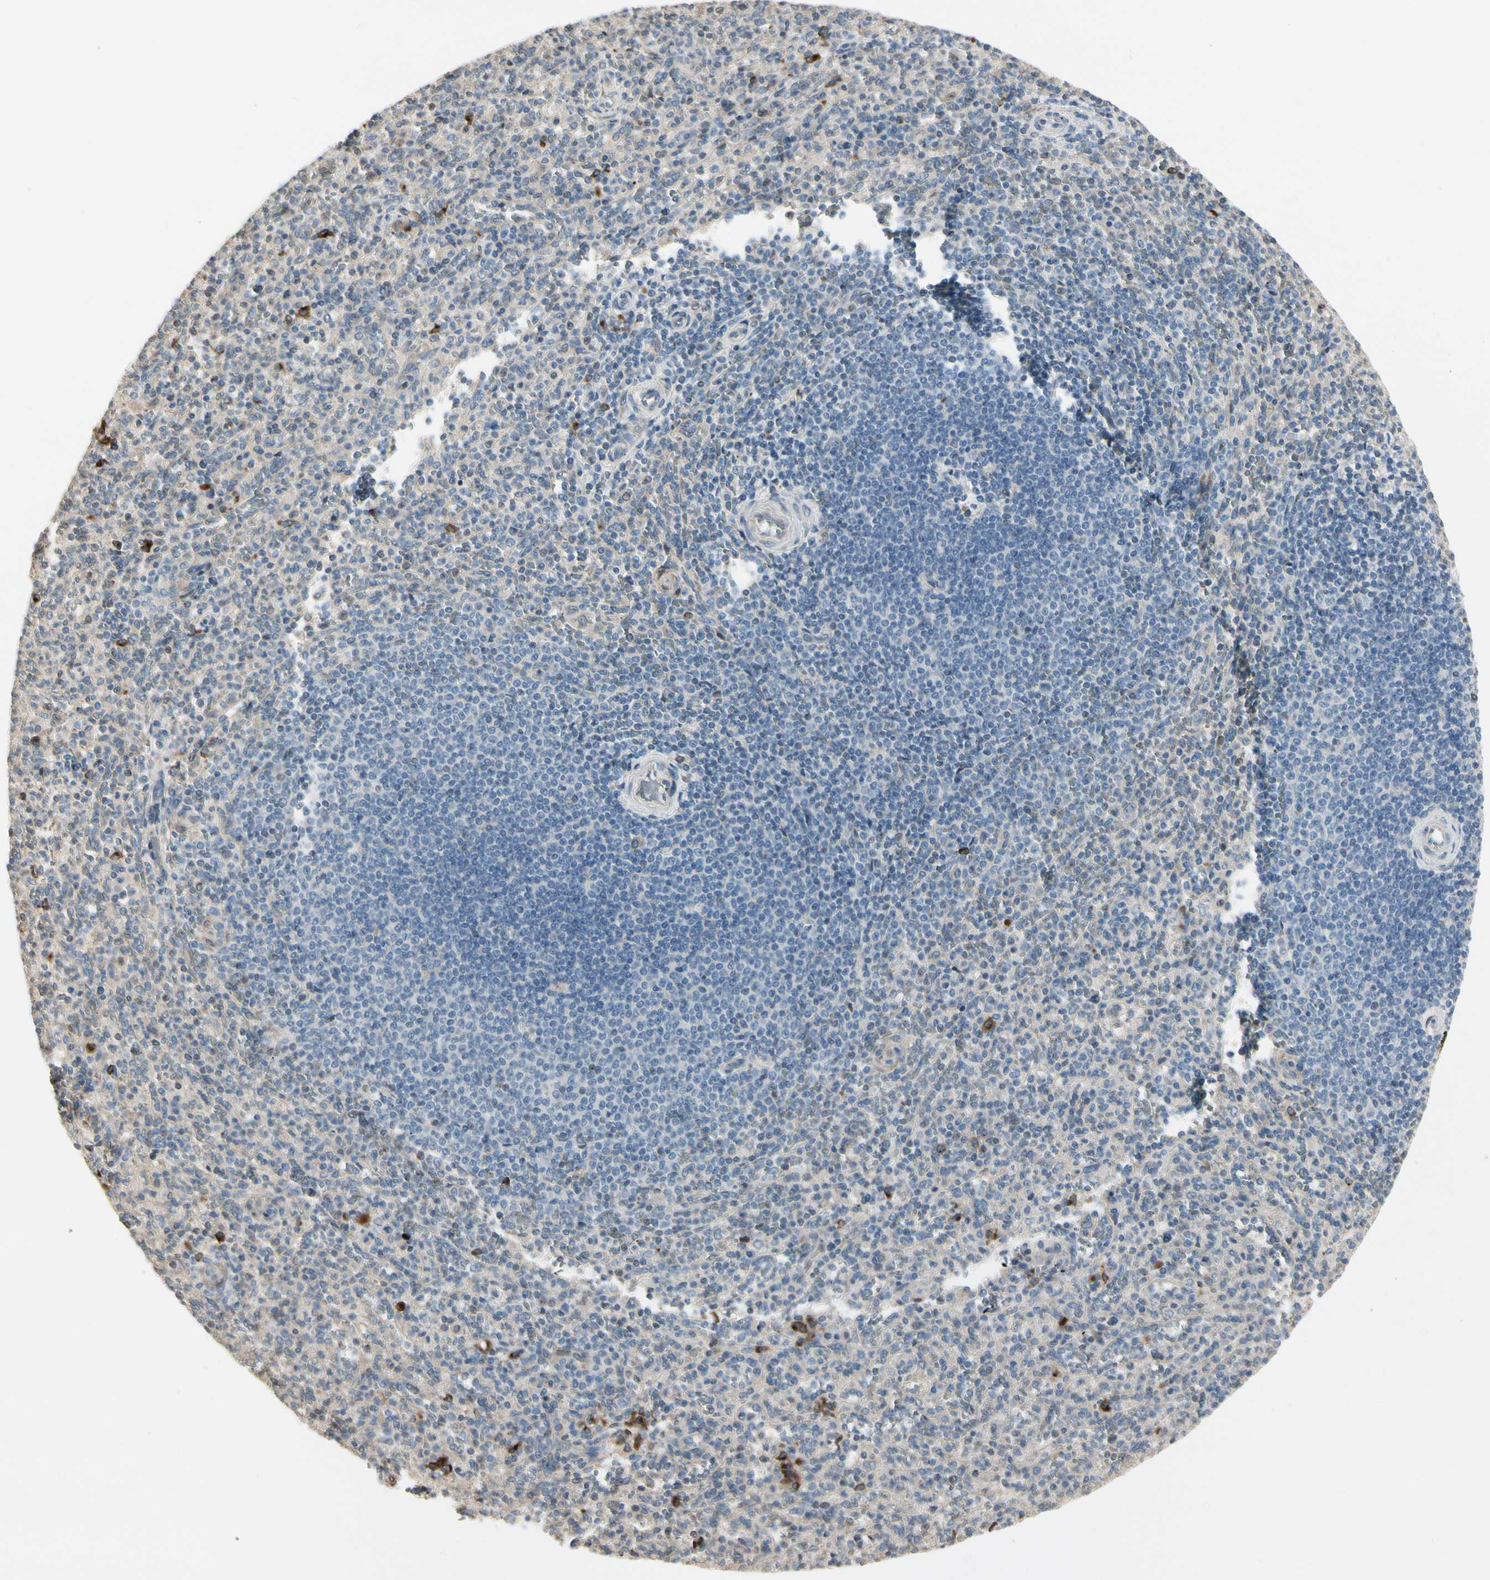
{"staining": {"intensity": "strong", "quantity": "<25%", "location": "cytoplasmic/membranous"}, "tissue": "spleen", "cell_type": "Cells in red pulp", "image_type": "normal", "snomed": [{"axis": "morphology", "description": "Normal tissue, NOS"}, {"axis": "topography", "description": "Spleen"}], "caption": "High-magnification brightfield microscopy of unremarkable spleen stained with DAB (brown) and counterstained with hematoxylin (blue). cells in red pulp exhibit strong cytoplasmic/membranous expression is present in approximately<25% of cells. Immunohistochemistry stains the protein in brown and the nuclei are stained blue.", "gene": "NUCB2", "patient": {"sex": "male", "age": 36}}